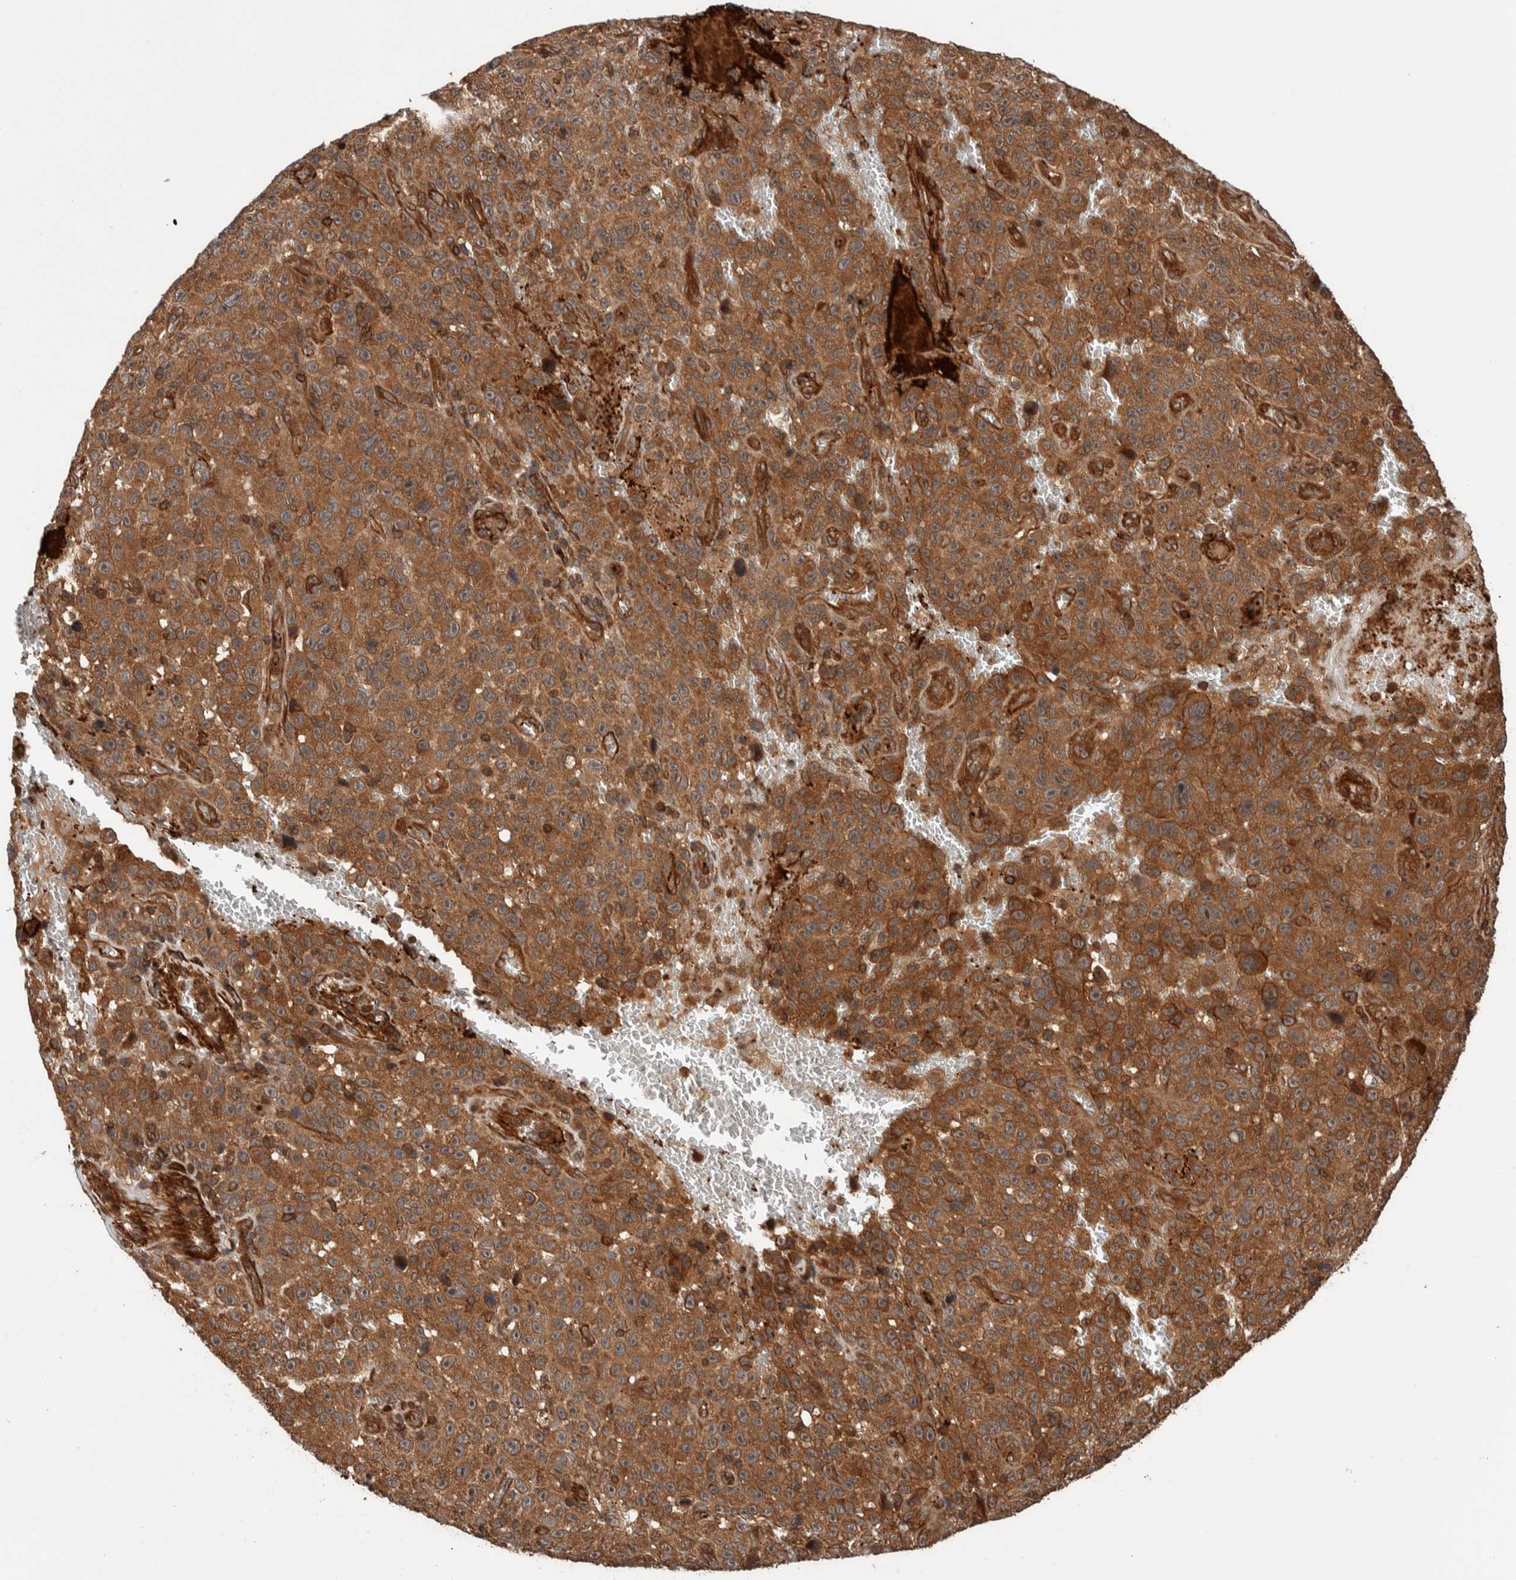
{"staining": {"intensity": "moderate", "quantity": ">75%", "location": "cytoplasmic/membranous"}, "tissue": "melanoma", "cell_type": "Tumor cells", "image_type": "cancer", "snomed": [{"axis": "morphology", "description": "Malignant melanoma, NOS"}, {"axis": "topography", "description": "Skin"}], "caption": "About >75% of tumor cells in melanoma show moderate cytoplasmic/membranous protein expression as visualized by brown immunohistochemical staining.", "gene": "SYNRG", "patient": {"sex": "female", "age": 82}}